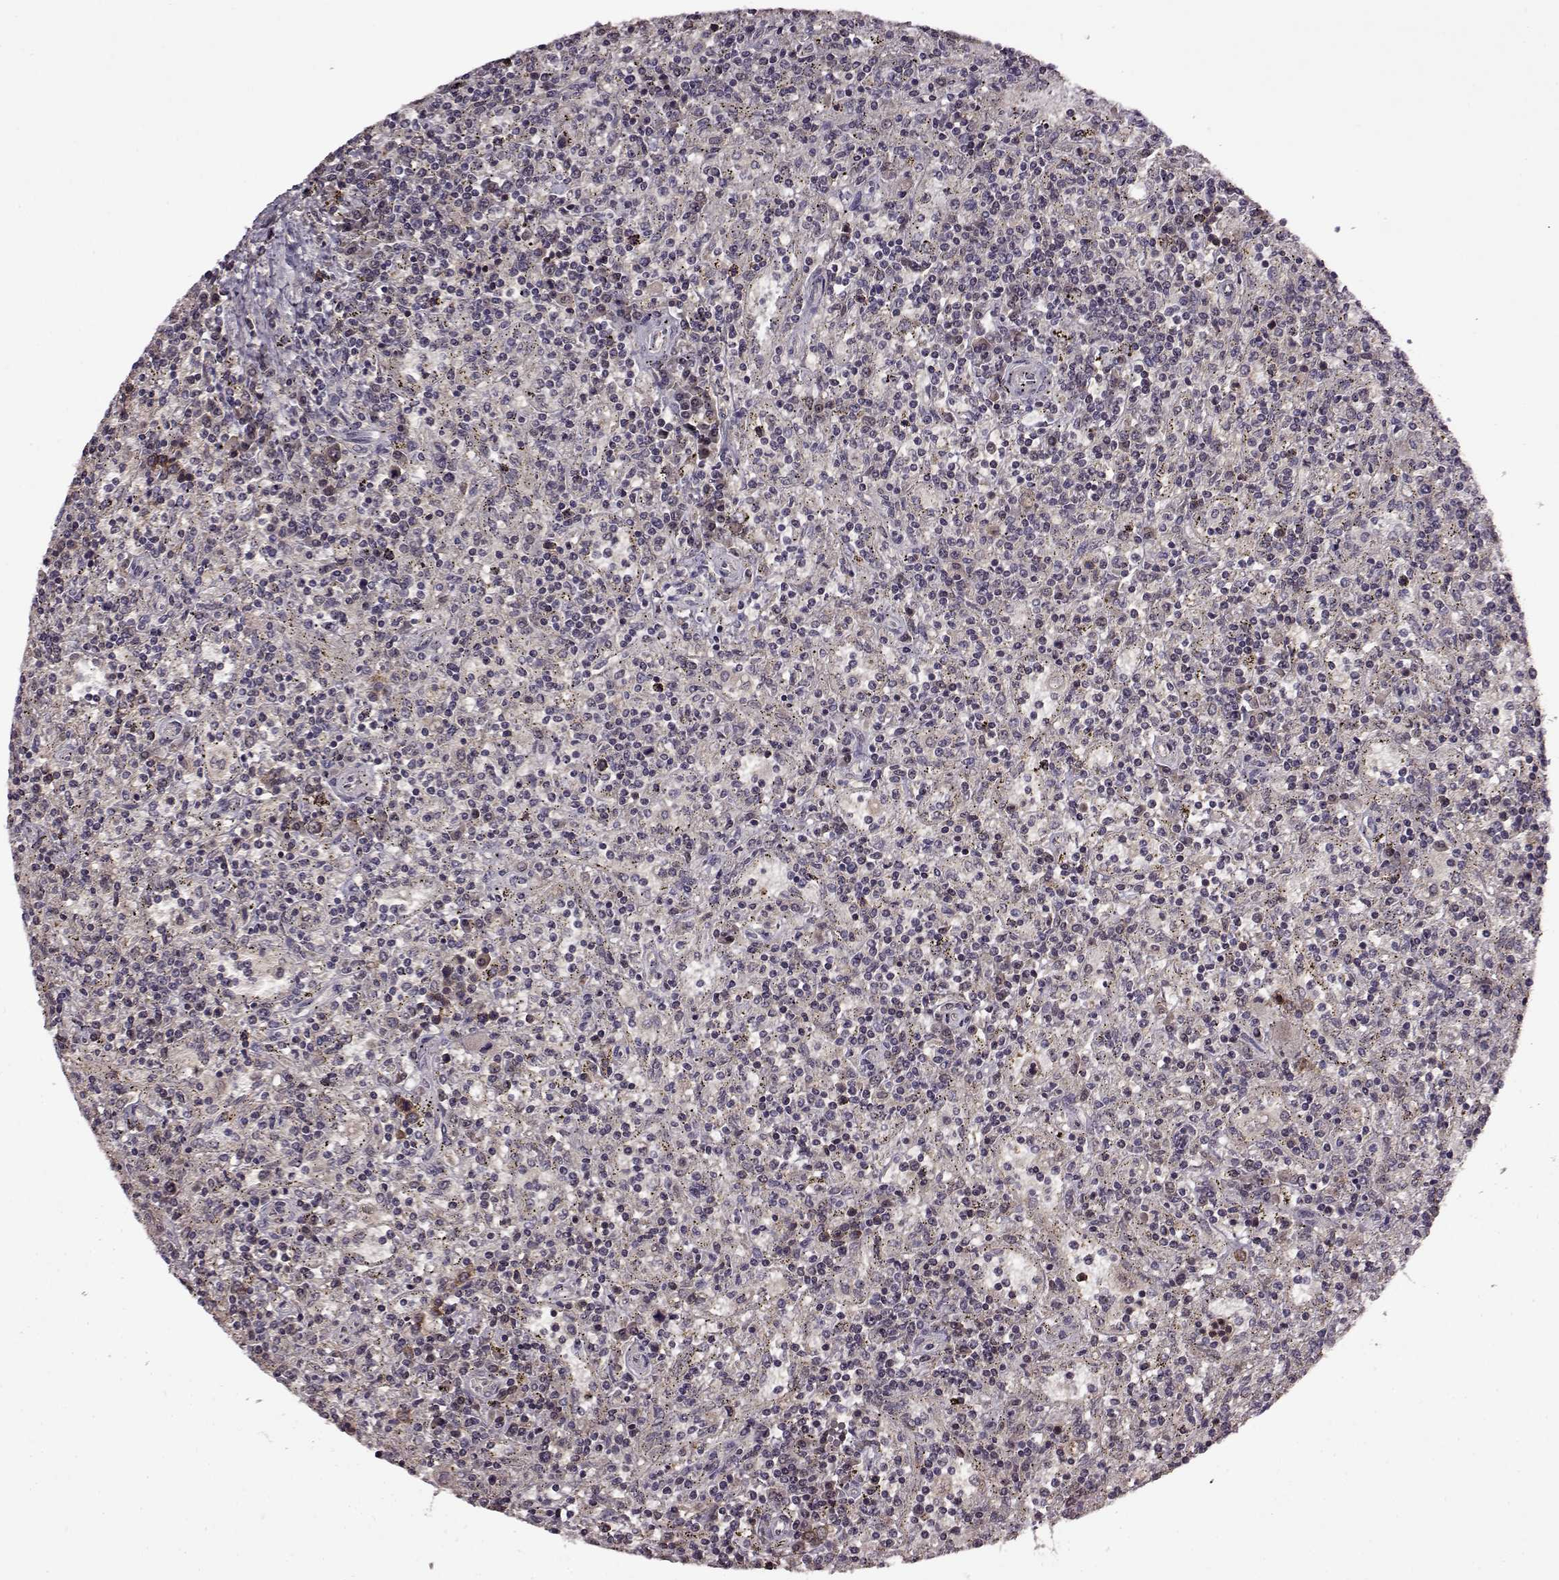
{"staining": {"intensity": "negative", "quantity": "none", "location": "none"}, "tissue": "lymphoma", "cell_type": "Tumor cells", "image_type": "cancer", "snomed": [{"axis": "morphology", "description": "Malignant lymphoma, non-Hodgkin's type, Low grade"}, {"axis": "topography", "description": "Spleen"}], "caption": "An immunohistochemistry (IHC) micrograph of lymphoma is shown. There is no staining in tumor cells of lymphoma.", "gene": "MAIP1", "patient": {"sex": "male", "age": 62}}